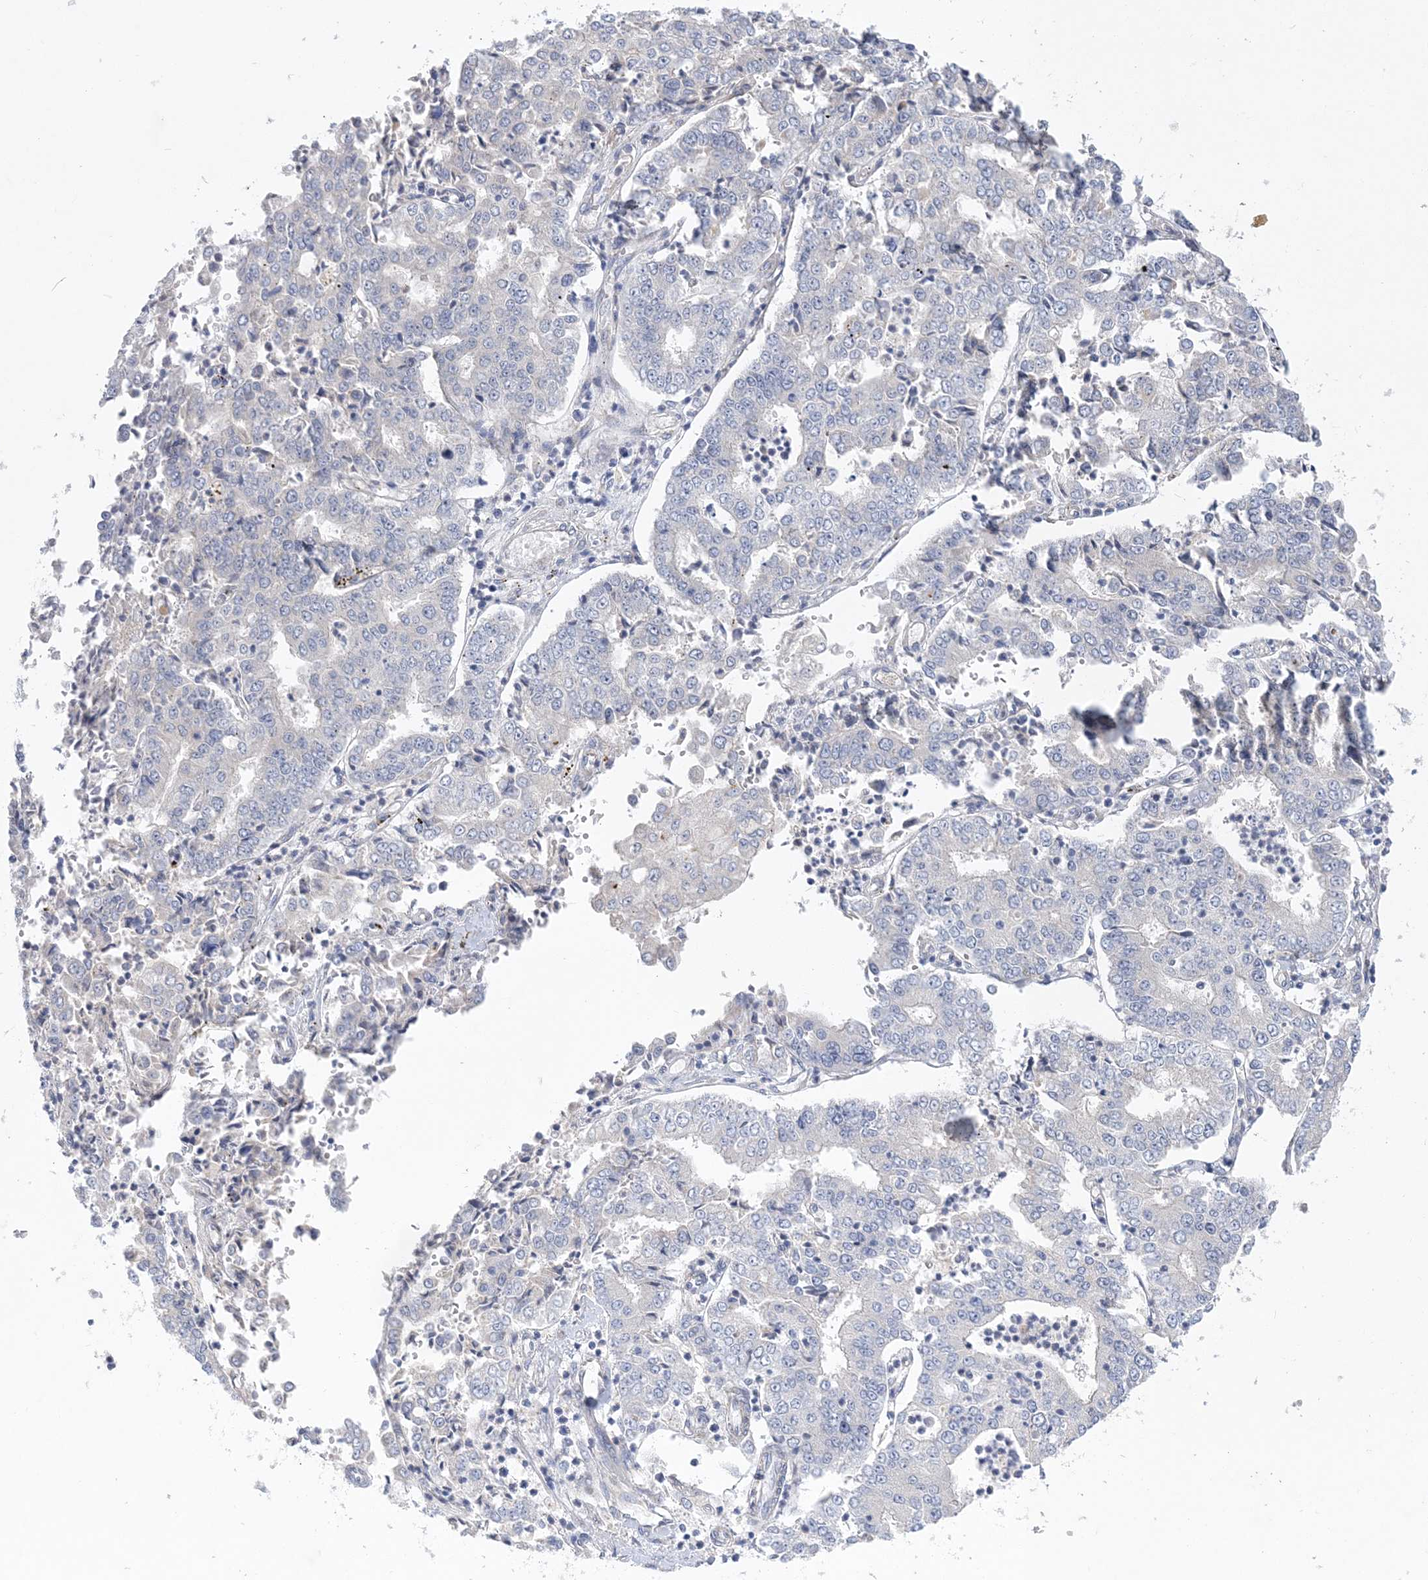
{"staining": {"intensity": "negative", "quantity": "none", "location": "none"}, "tissue": "stomach cancer", "cell_type": "Tumor cells", "image_type": "cancer", "snomed": [{"axis": "morphology", "description": "Adenocarcinoma, NOS"}, {"axis": "topography", "description": "Stomach"}], "caption": "This is a photomicrograph of IHC staining of adenocarcinoma (stomach), which shows no expression in tumor cells. The staining is performed using DAB (3,3'-diaminobenzidine) brown chromogen with nuclei counter-stained in using hematoxylin.", "gene": "ANKRD35", "patient": {"sex": "male", "age": 76}}